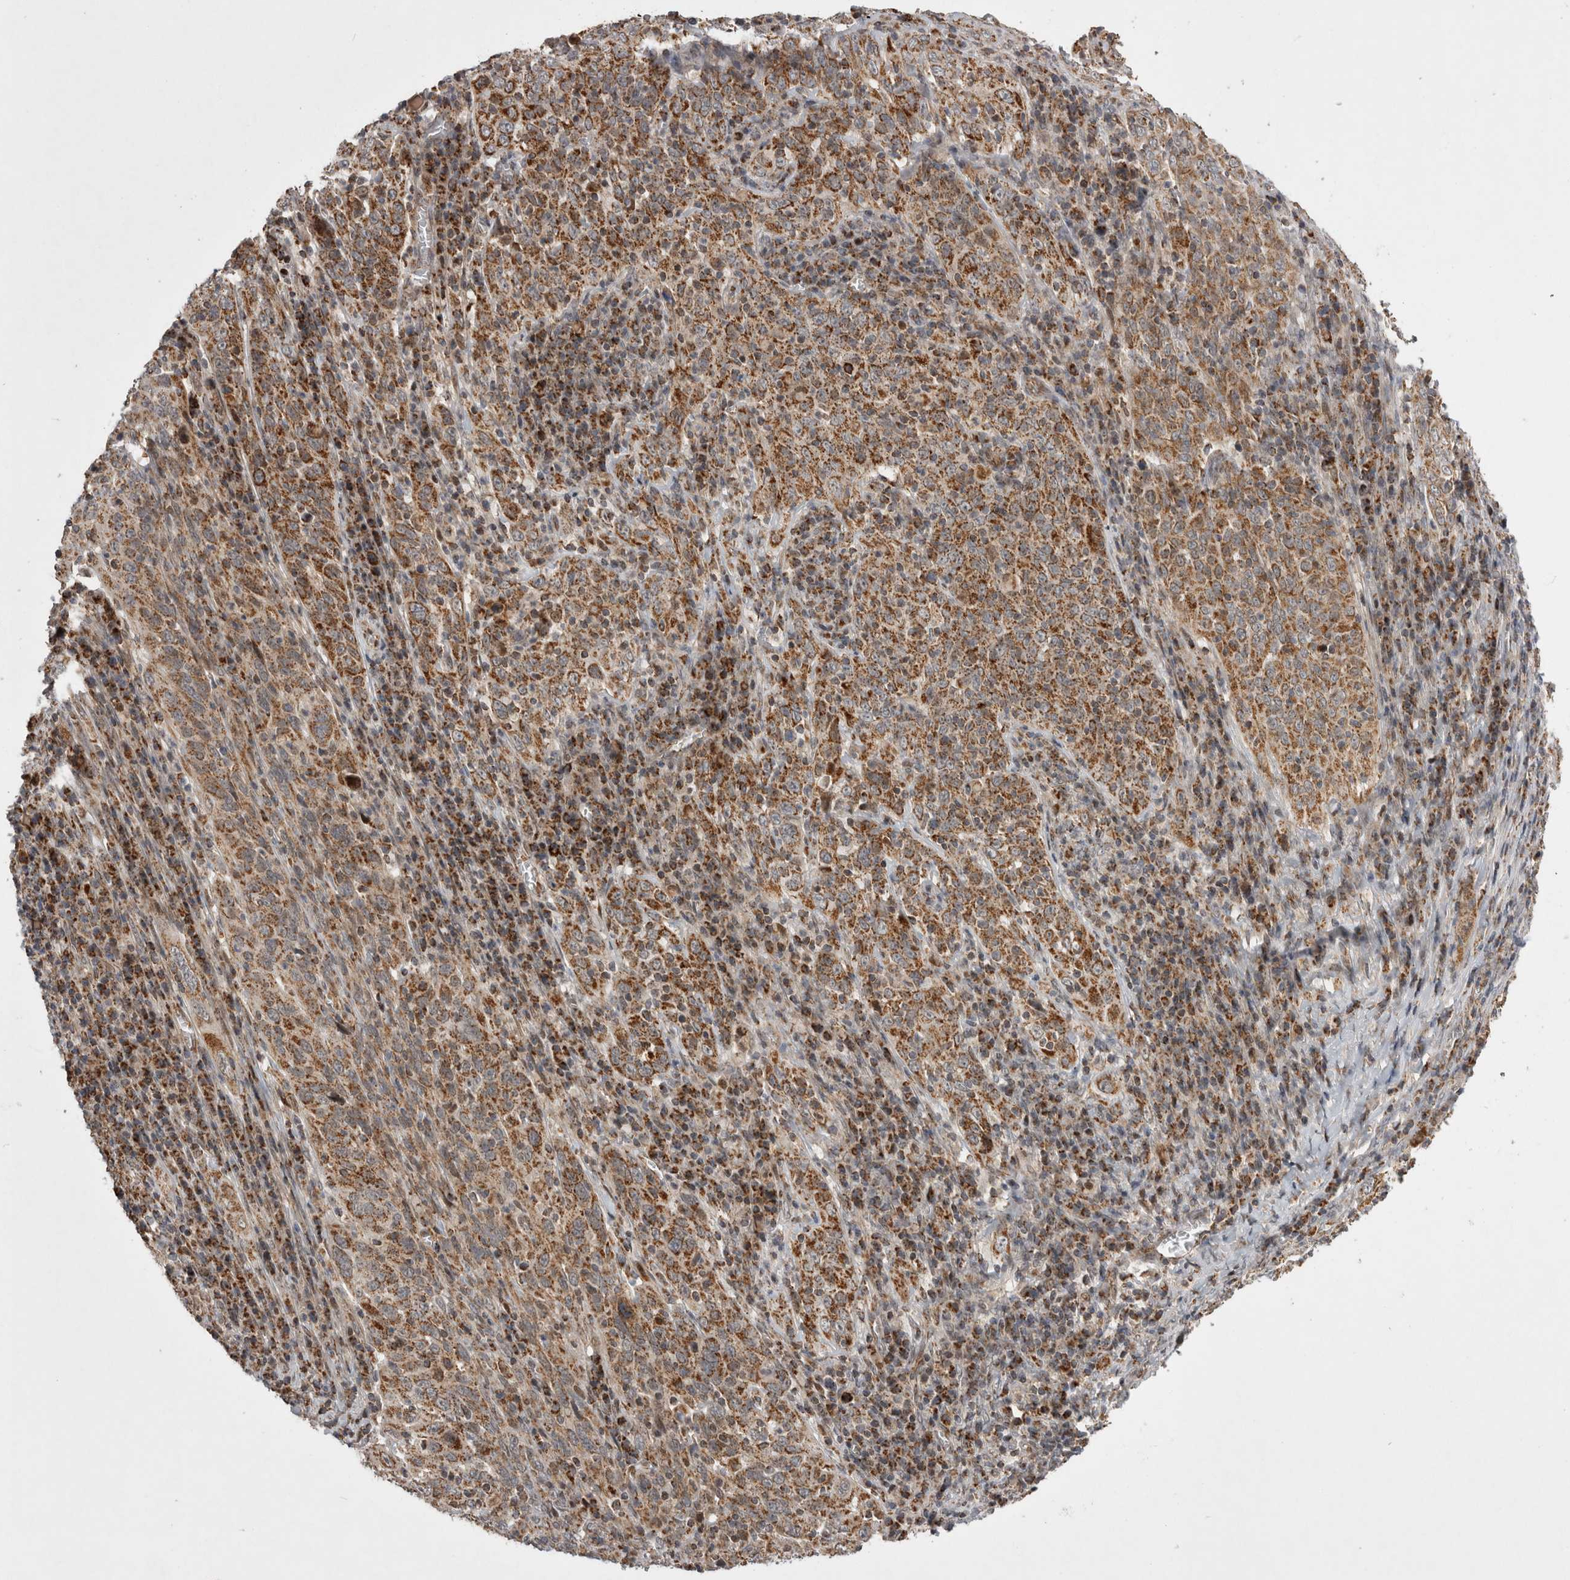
{"staining": {"intensity": "moderate", "quantity": ">75%", "location": "cytoplasmic/membranous"}, "tissue": "cervical cancer", "cell_type": "Tumor cells", "image_type": "cancer", "snomed": [{"axis": "morphology", "description": "Squamous cell carcinoma, NOS"}, {"axis": "topography", "description": "Cervix"}], "caption": "Immunohistochemistry (IHC) of cervical squamous cell carcinoma exhibits medium levels of moderate cytoplasmic/membranous positivity in approximately >75% of tumor cells. (IHC, brightfield microscopy, high magnification).", "gene": "MRPL37", "patient": {"sex": "female", "age": 46}}